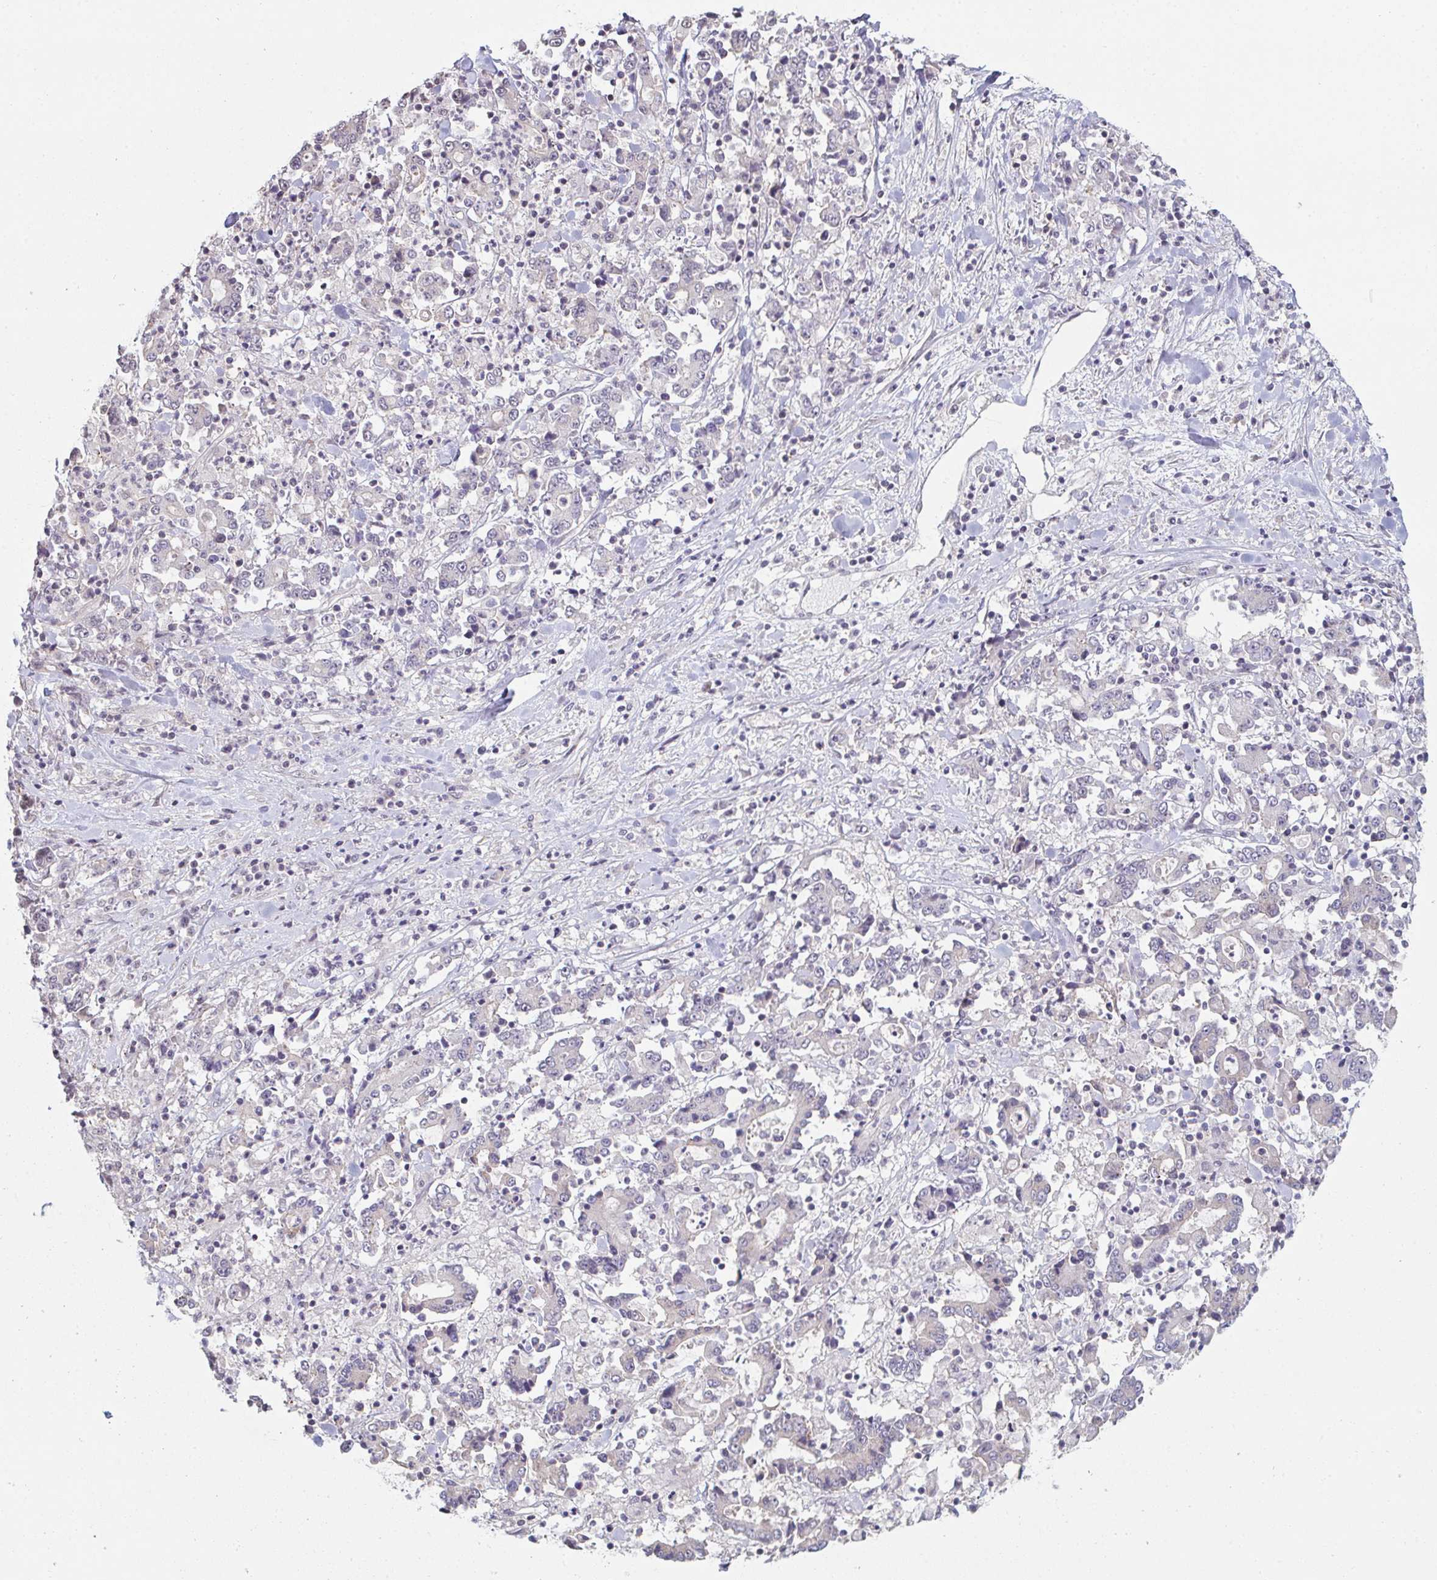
{"staining": {"intensity": "negative", "quantity": "none", "location": "none"}, "tissue": "stomach cancer", "cell_type": "Tumor cells", "image_type": "cancer", "snomed": [{"axis": "morphology", "description": "Adenocarcinoma, NOS"}, {"axis": "topography", "description": "Stomach, upper"}], "caption": "Stomach cancer (adenocarcinoma) stained for a protein using immunohistochemistry (IHC) exhibits no staining tumor cells.", "gene": "ZNF214", "patient": {"sex": "male", "age": 68}}